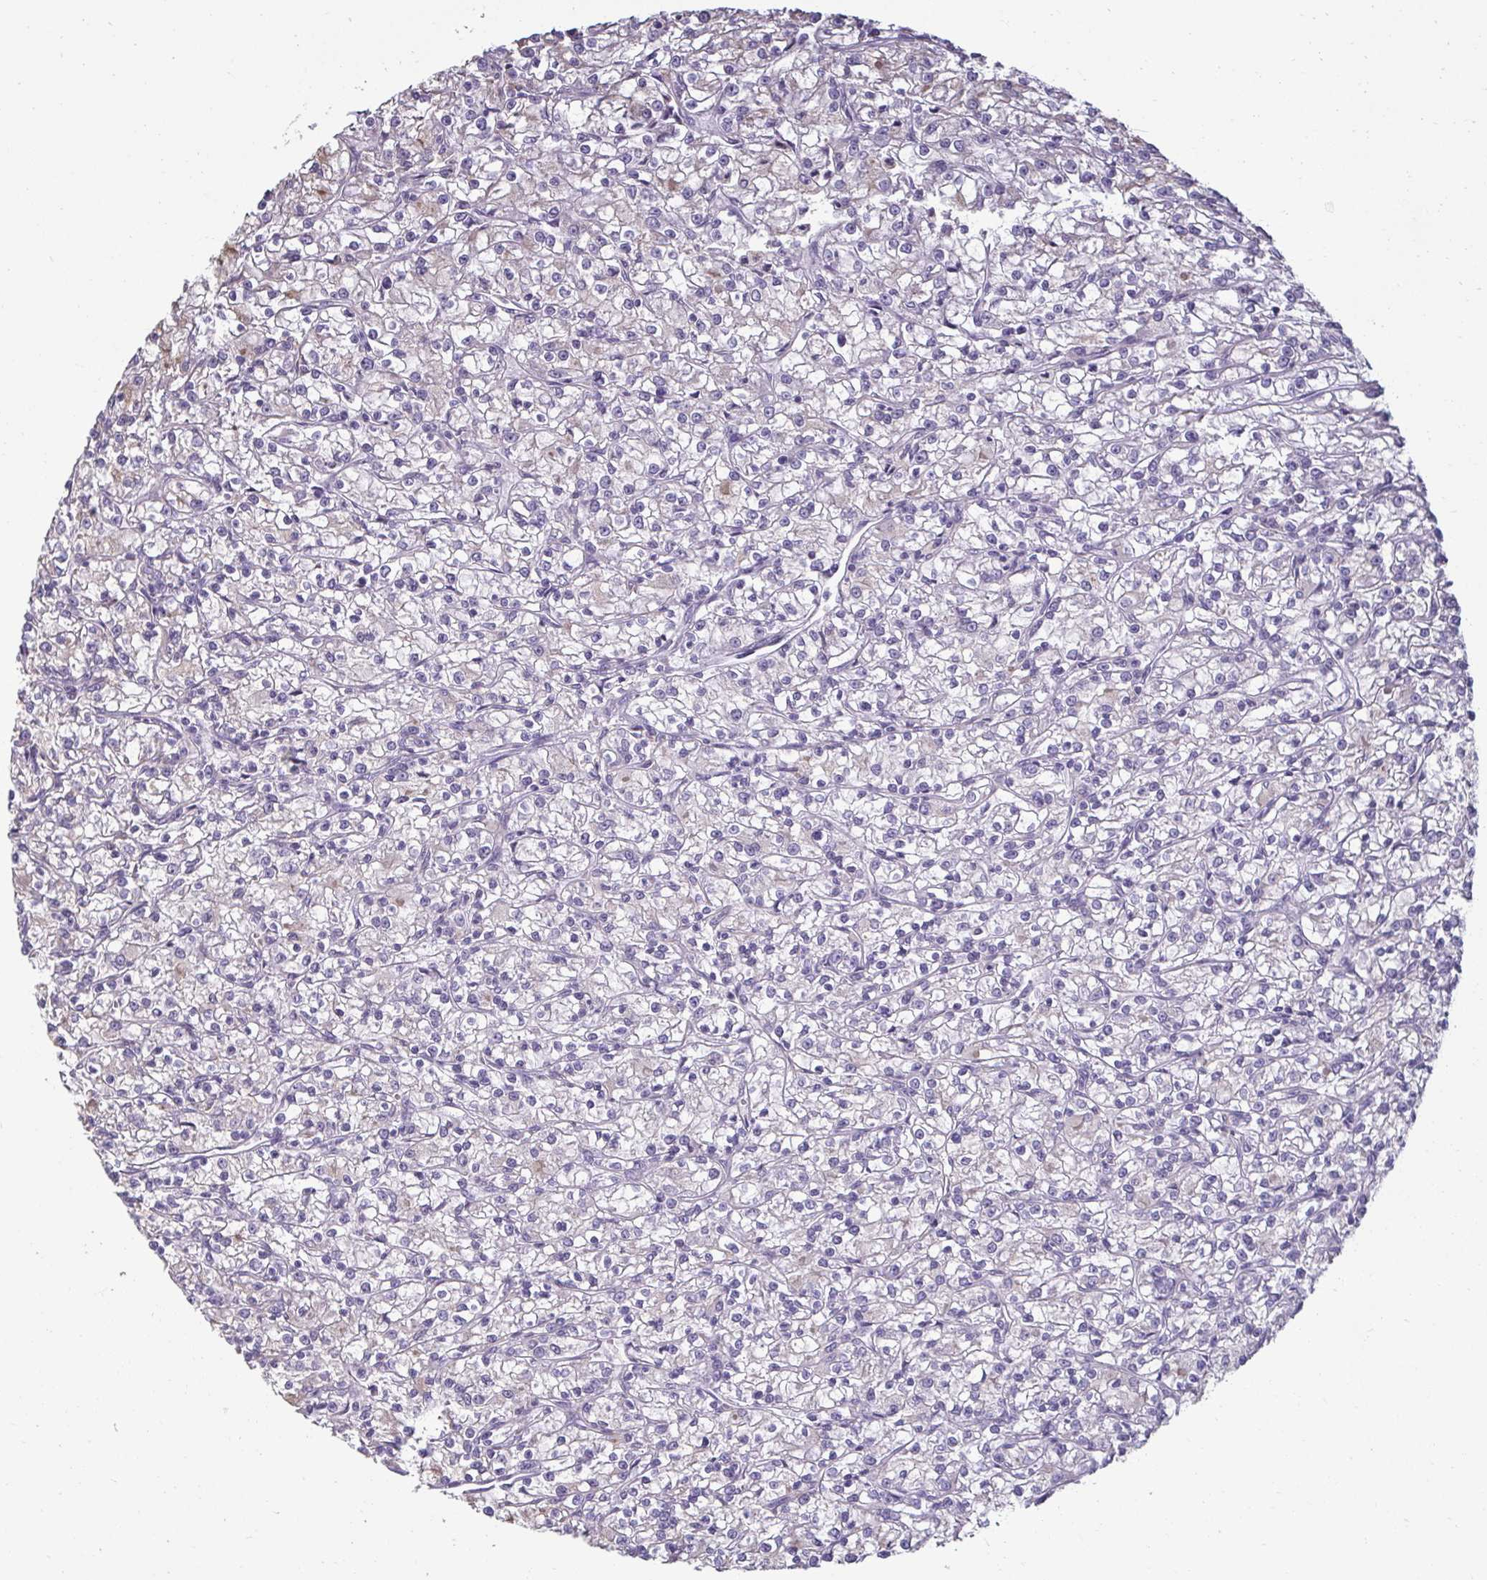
{"staining": {"intensity": "negative", "quantity": "none", "location": "none"}, "tissue": "renal cancer", "cell_type": "Tumor cells", "image_type": "cancer", "snomed": [{"axis": "morphology", "description": "Adenocarcinoma, NOS"}, {"axis": "topography", "description": "Kidney"}], "caption": "A high-resolution image shows immunohistochemistry (IHC) staining of renal adenocarcinoma, which shows no significant staining in tumor cells. The staining is performed using DAB (3,3'-diaminobenzidine) brown chromogen with nuclei counter-stained in using hematoxylin.", "gene": "PDE2A", "patient": {"sex": "female", "age": 59}}